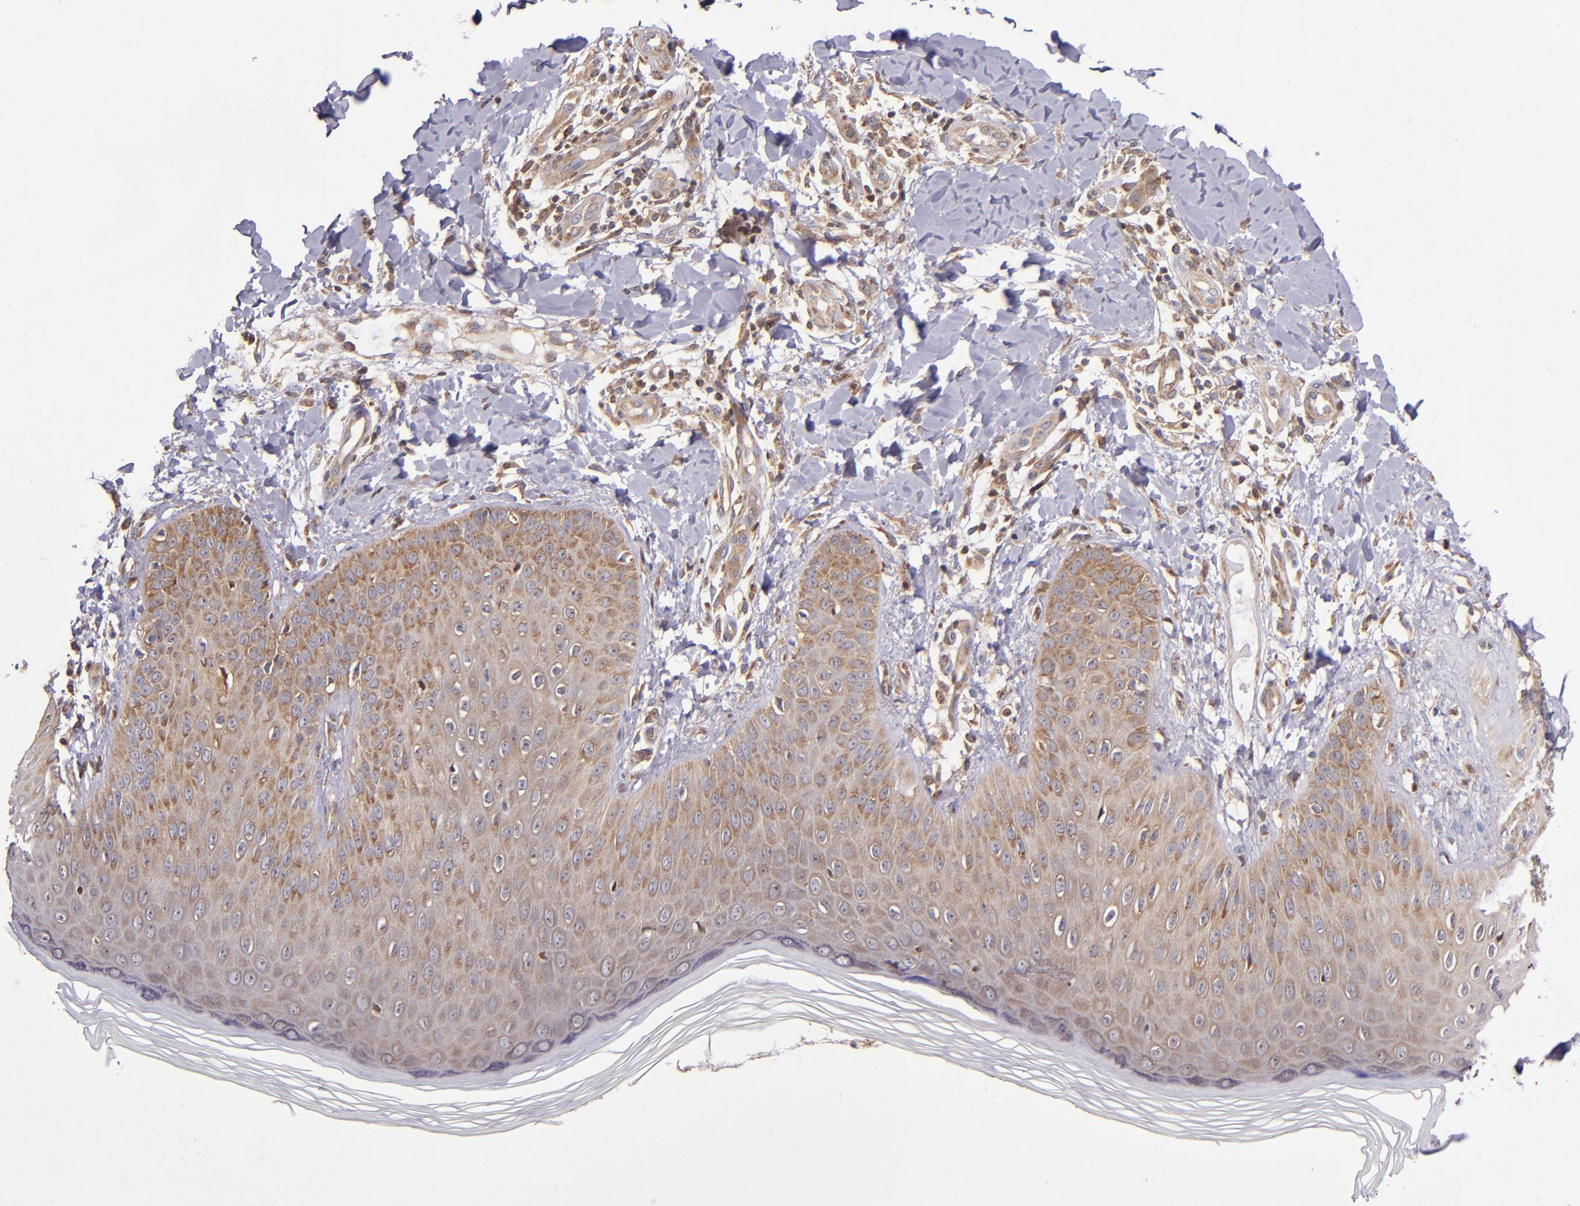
{"staining": {"intensity": "strong", "quantity": ">75%", "location": "cytoplasmic/membranous"}, "tissue": "skin", "cell_type": "Epidermal cells", "image_type": "normal", "snomed": [{"axis": "morphology", "description": "Normal tissue, NOS"}, {"axis": "morphology", "description": "Inflammation, NOS"}, {"axis": "topography", "description": "Soft tissue"}, {"axis": "topography", "description": "Anal"}], "caption": "This image demonstrates IHC staining of normal human skin, with high strong cytoplasmic/membranous expression in about >75% of epidermal cells.", "gene": "EIF4ENIF1", "patient": {"sex": "female", "age": 15}}